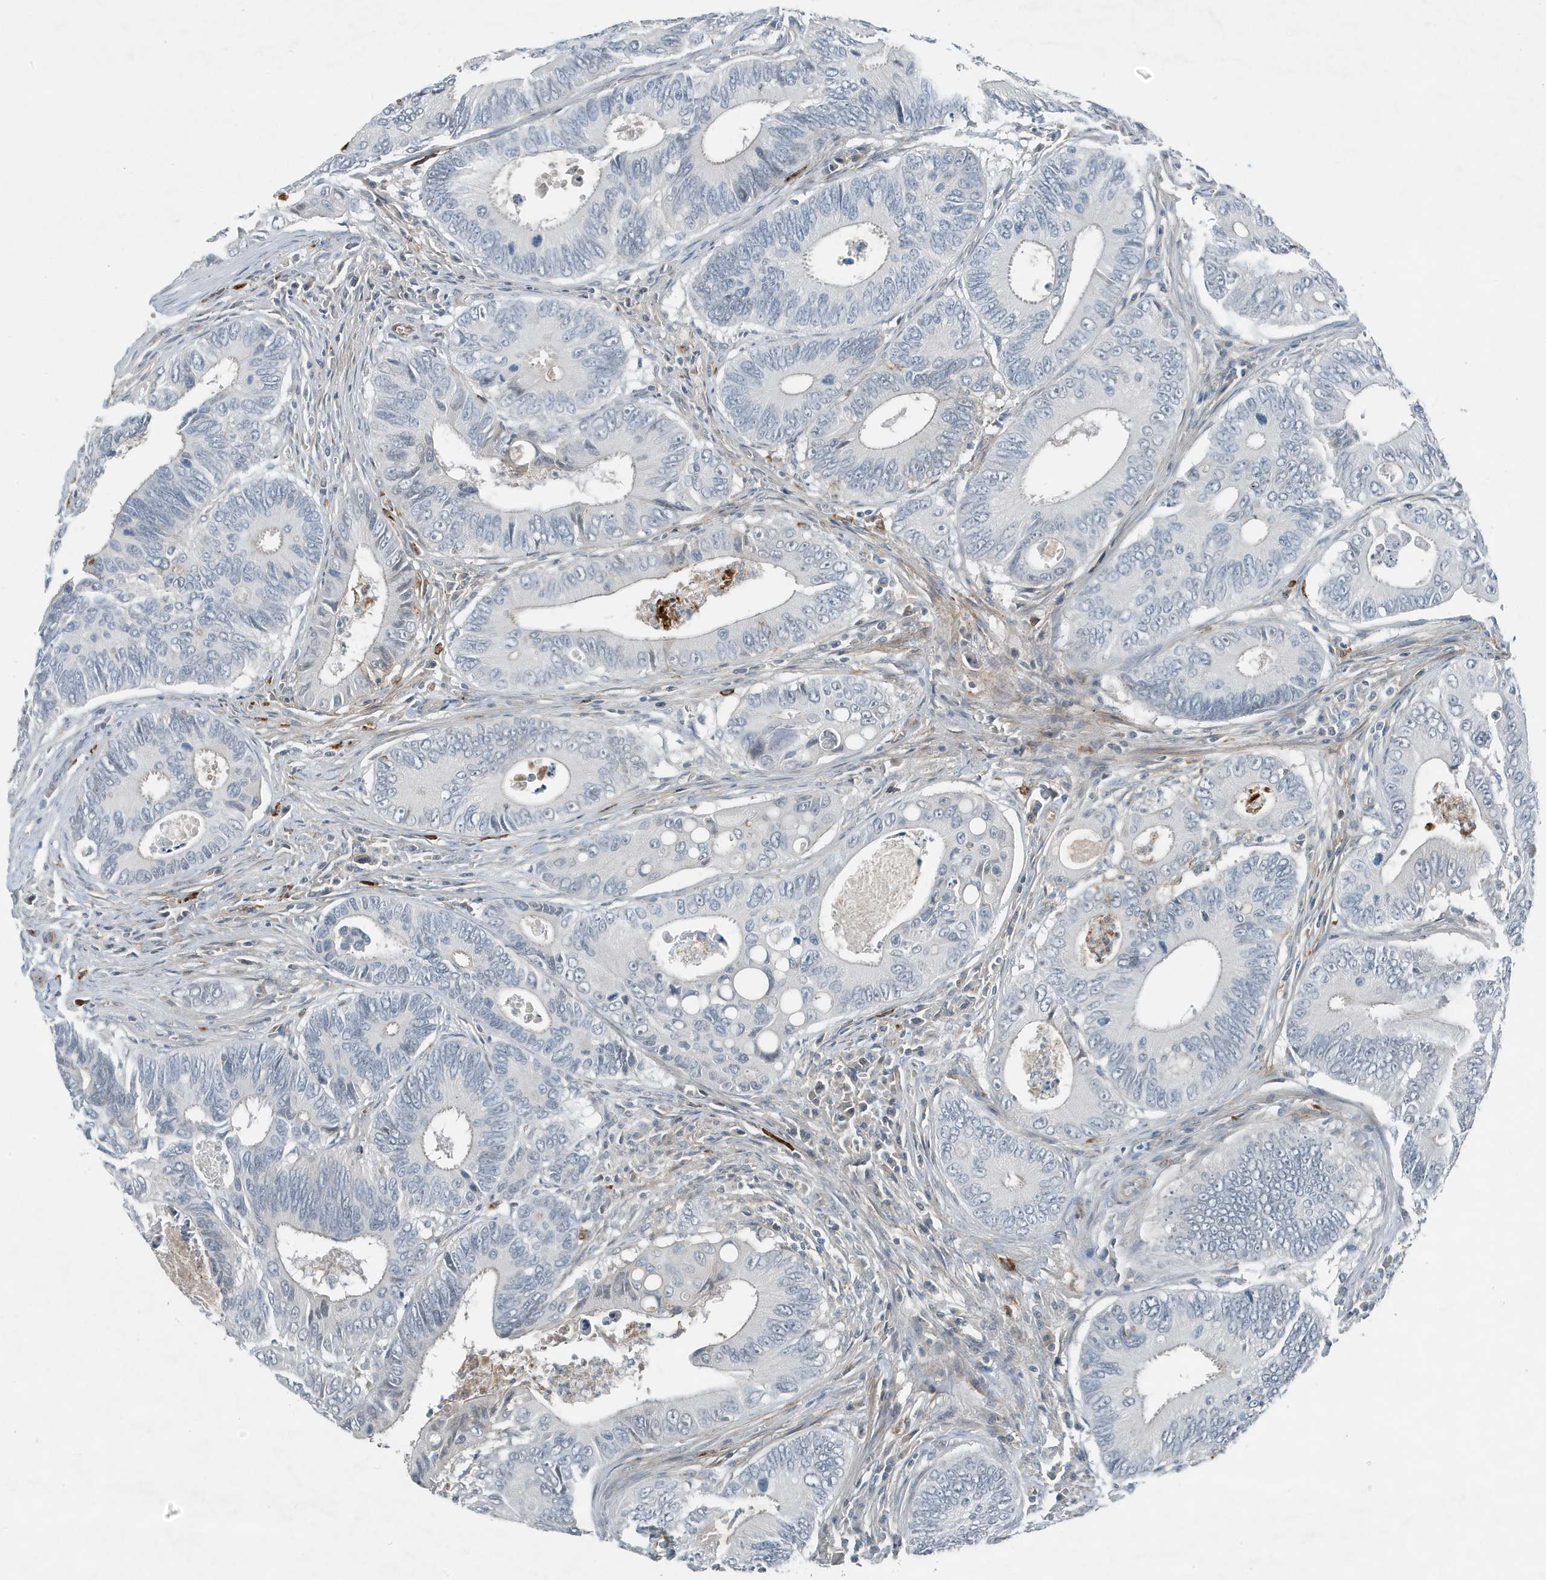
{"staining": {"intensity": "negative", "quantity": "none", "location": "none"}, "tissue": "colorectal cancer", "cell_type": "Tumor cells", "image_type": "cancer", "snomed": [{"axis": "morphology", "description": "Inflammation, NOS"}, {"axis": "morphology", "description": "Adenocarcinoma, NOS"}, {"axis": "topography", "description": "Colon"}], "caption": "The immunohistochemistry micrograph has no significant positivity in tumor cells of adenocarcinoma (colorectal) tissue.", "gene": "DAPP1", "patient": {"sex": "male", "age": 72}}